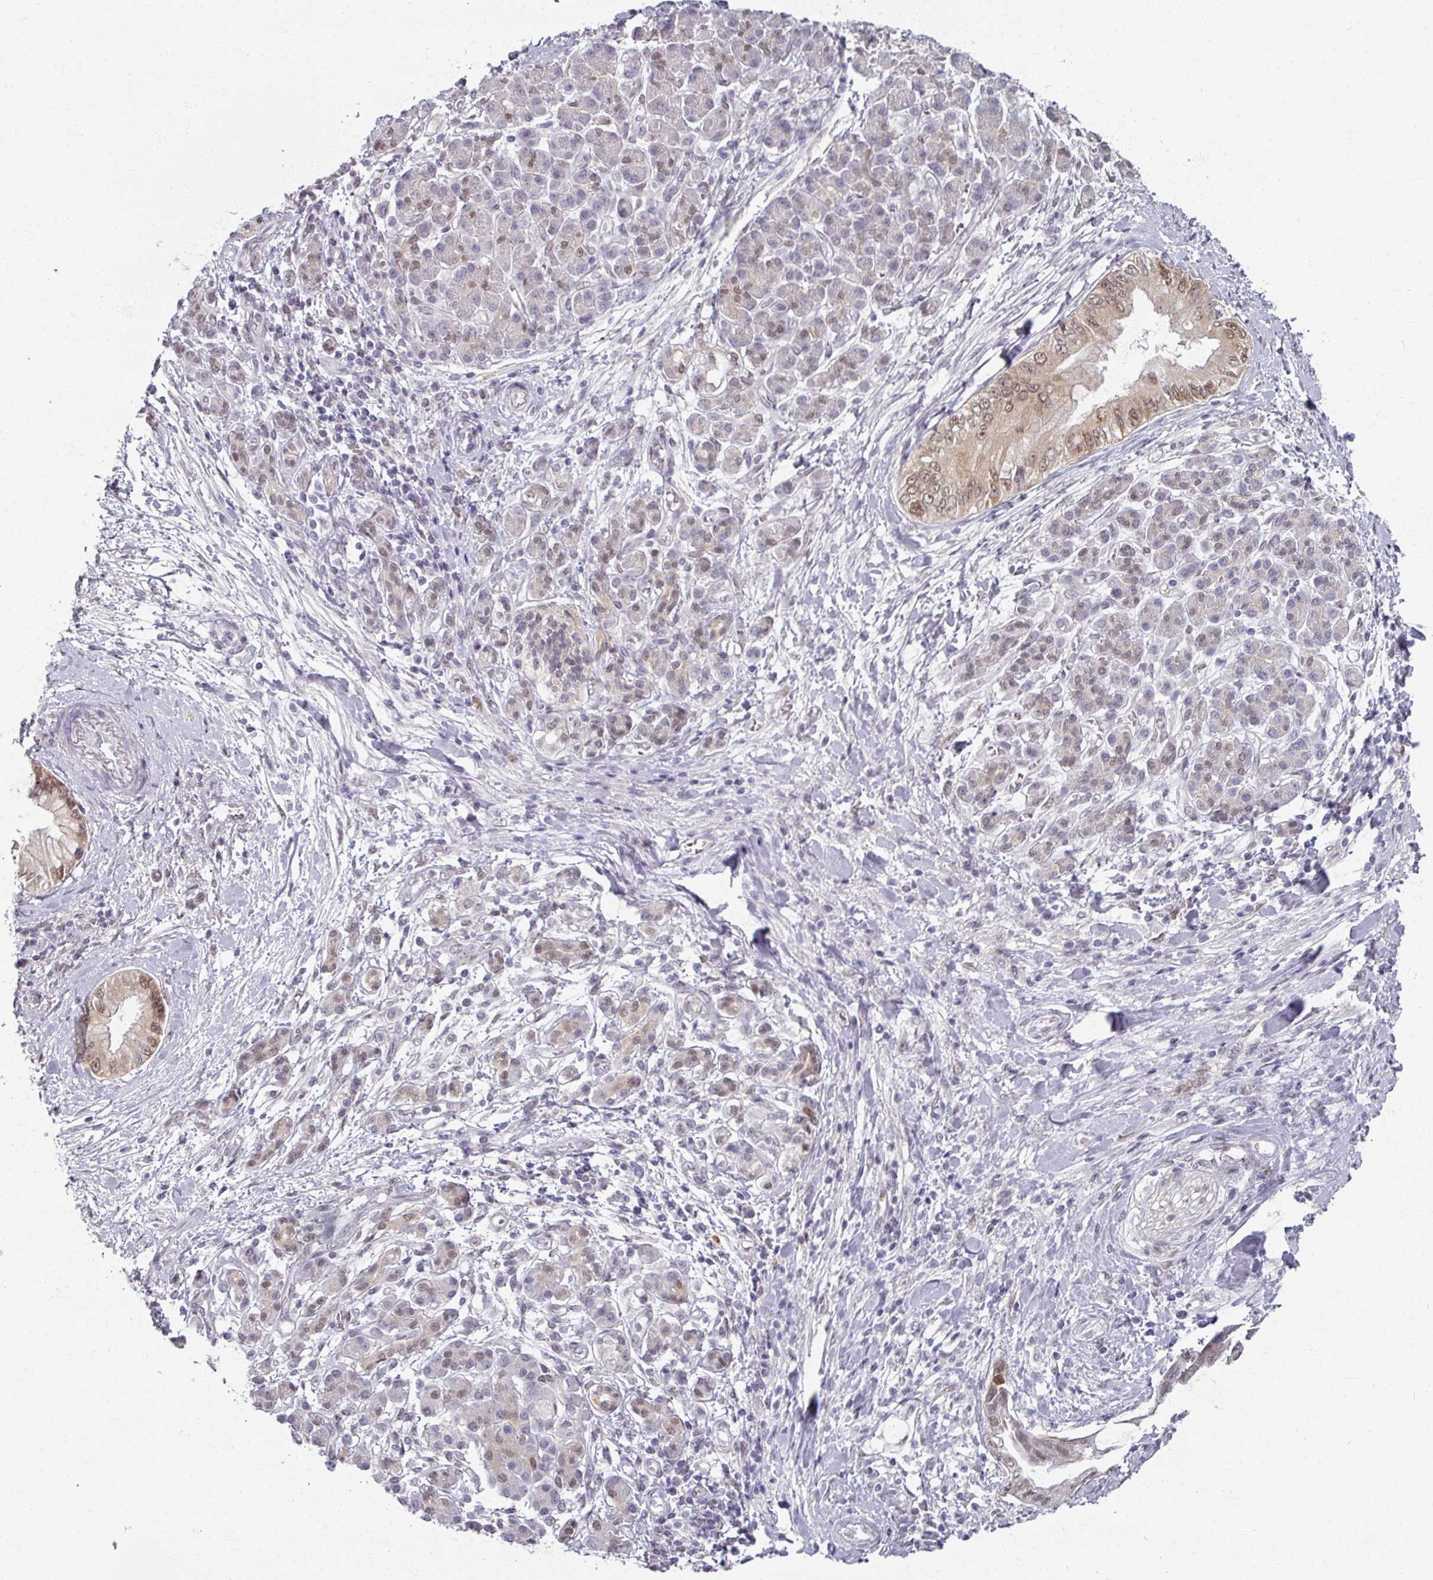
{"staining": {"intensity": "moderate", "quantity": ">75%", "location": "nuclear"}, "tissue": "pancreatic cancer", "cell_type": "Tumor cells", "image_type": "cancer", "snomed": [{"axis": "morphology", "description": "Adenocarcinoma, NOS"}, {"axis": "topography", "description": "Pancreas"}], "caption": "Human pancreatic cancer stained with a protein marker shows moderate staining in tumor cells.", "gene": "RIPOR3", "patient": {"sex": "male", "age": 48}}